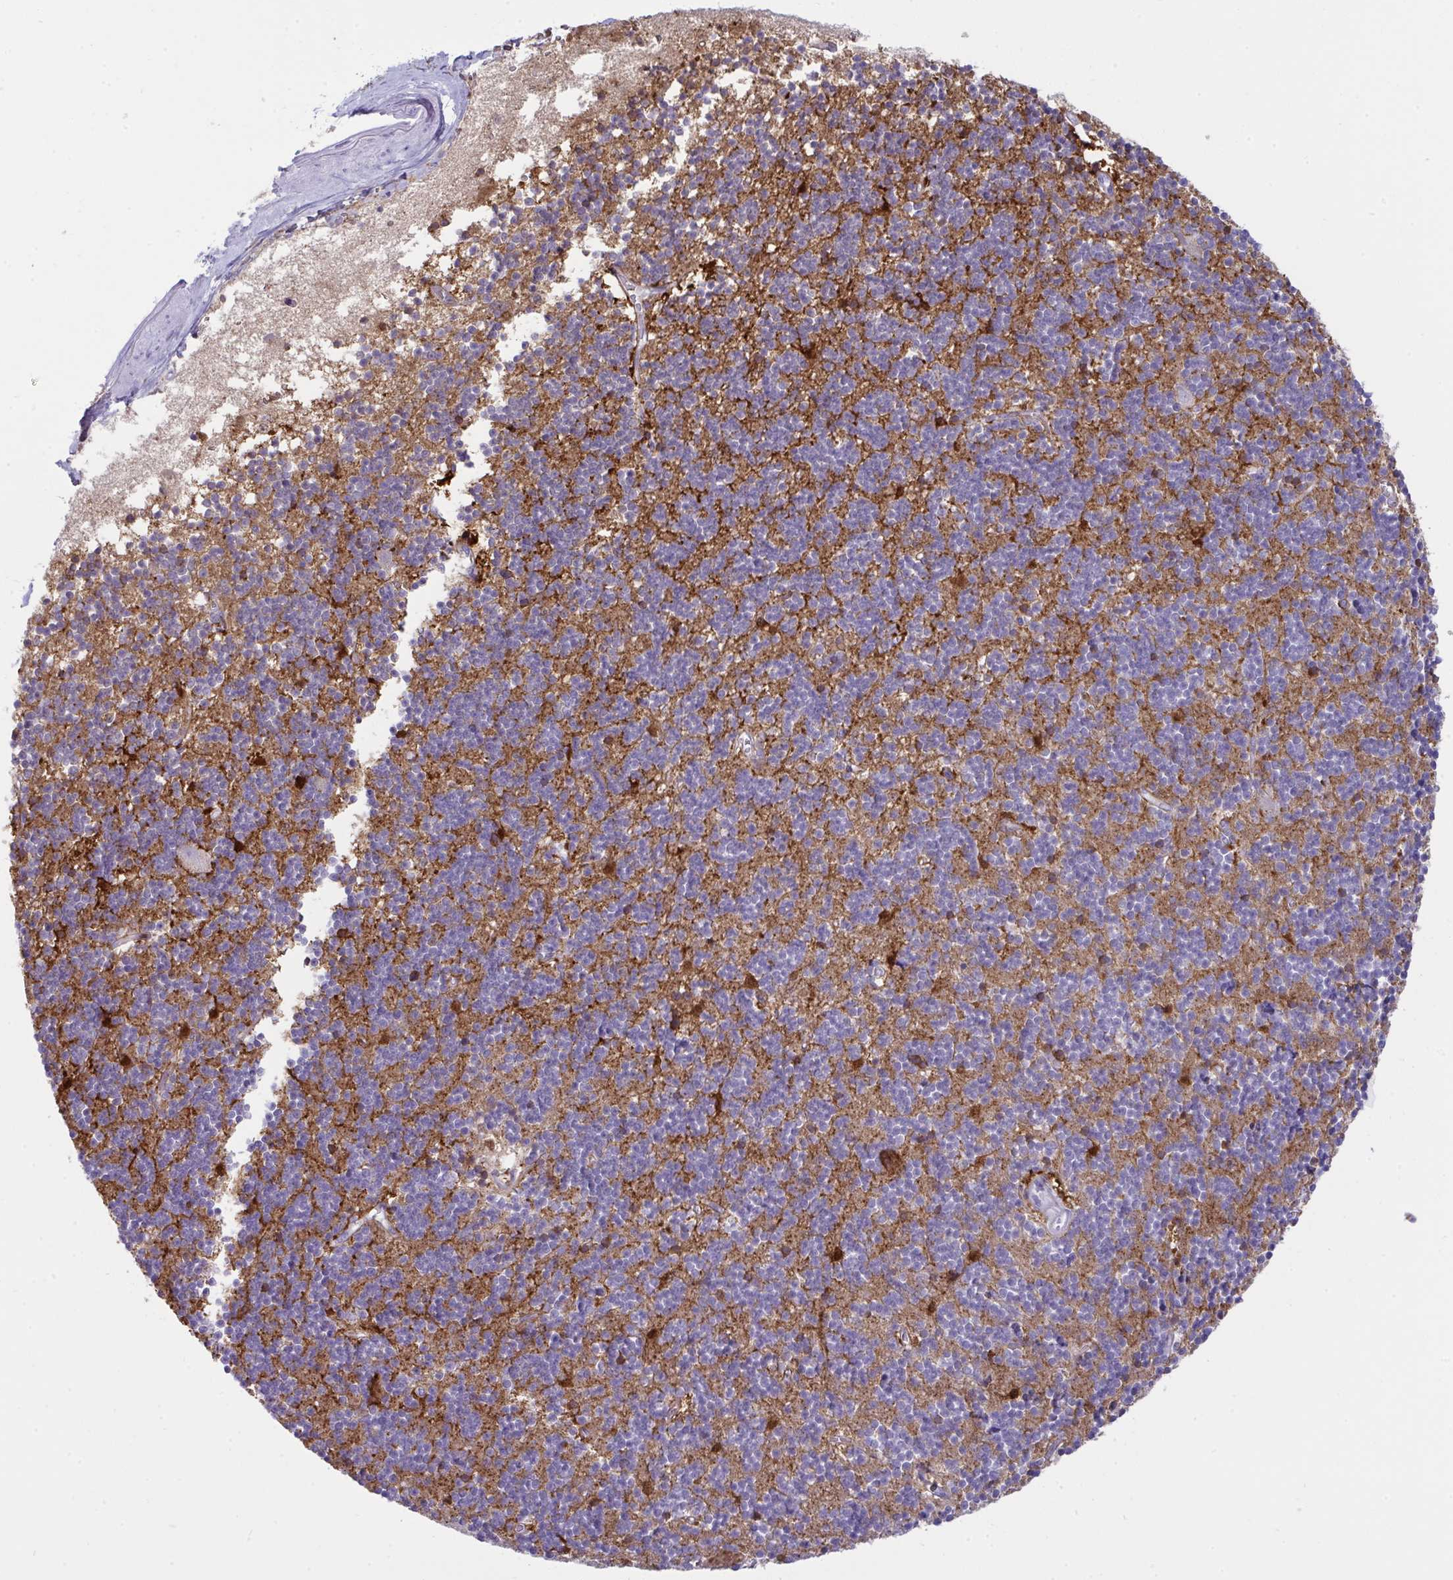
{"staining": {"intensity": "moderate", "quantity": "25%-75%", "location": "cytoplasmic/membranous"}, "tissue": "cerebellum", "cell_type": "Cells in granular layer", "image_type": "normal", "snomed": [{"axis": "morphology", "description": "Normal tissue, NOS"}, {"axis": "topography", "description": "Cerebellum"}], "caption": "Benign cerebellum was stained to show a protein in brown. There is medium levels of moderate cytoplasmic/membranous staining in about 25%-75% of cells in granular layer.", "gene": "RANBP2", "patient": {"sex": "male", "age": 54}}